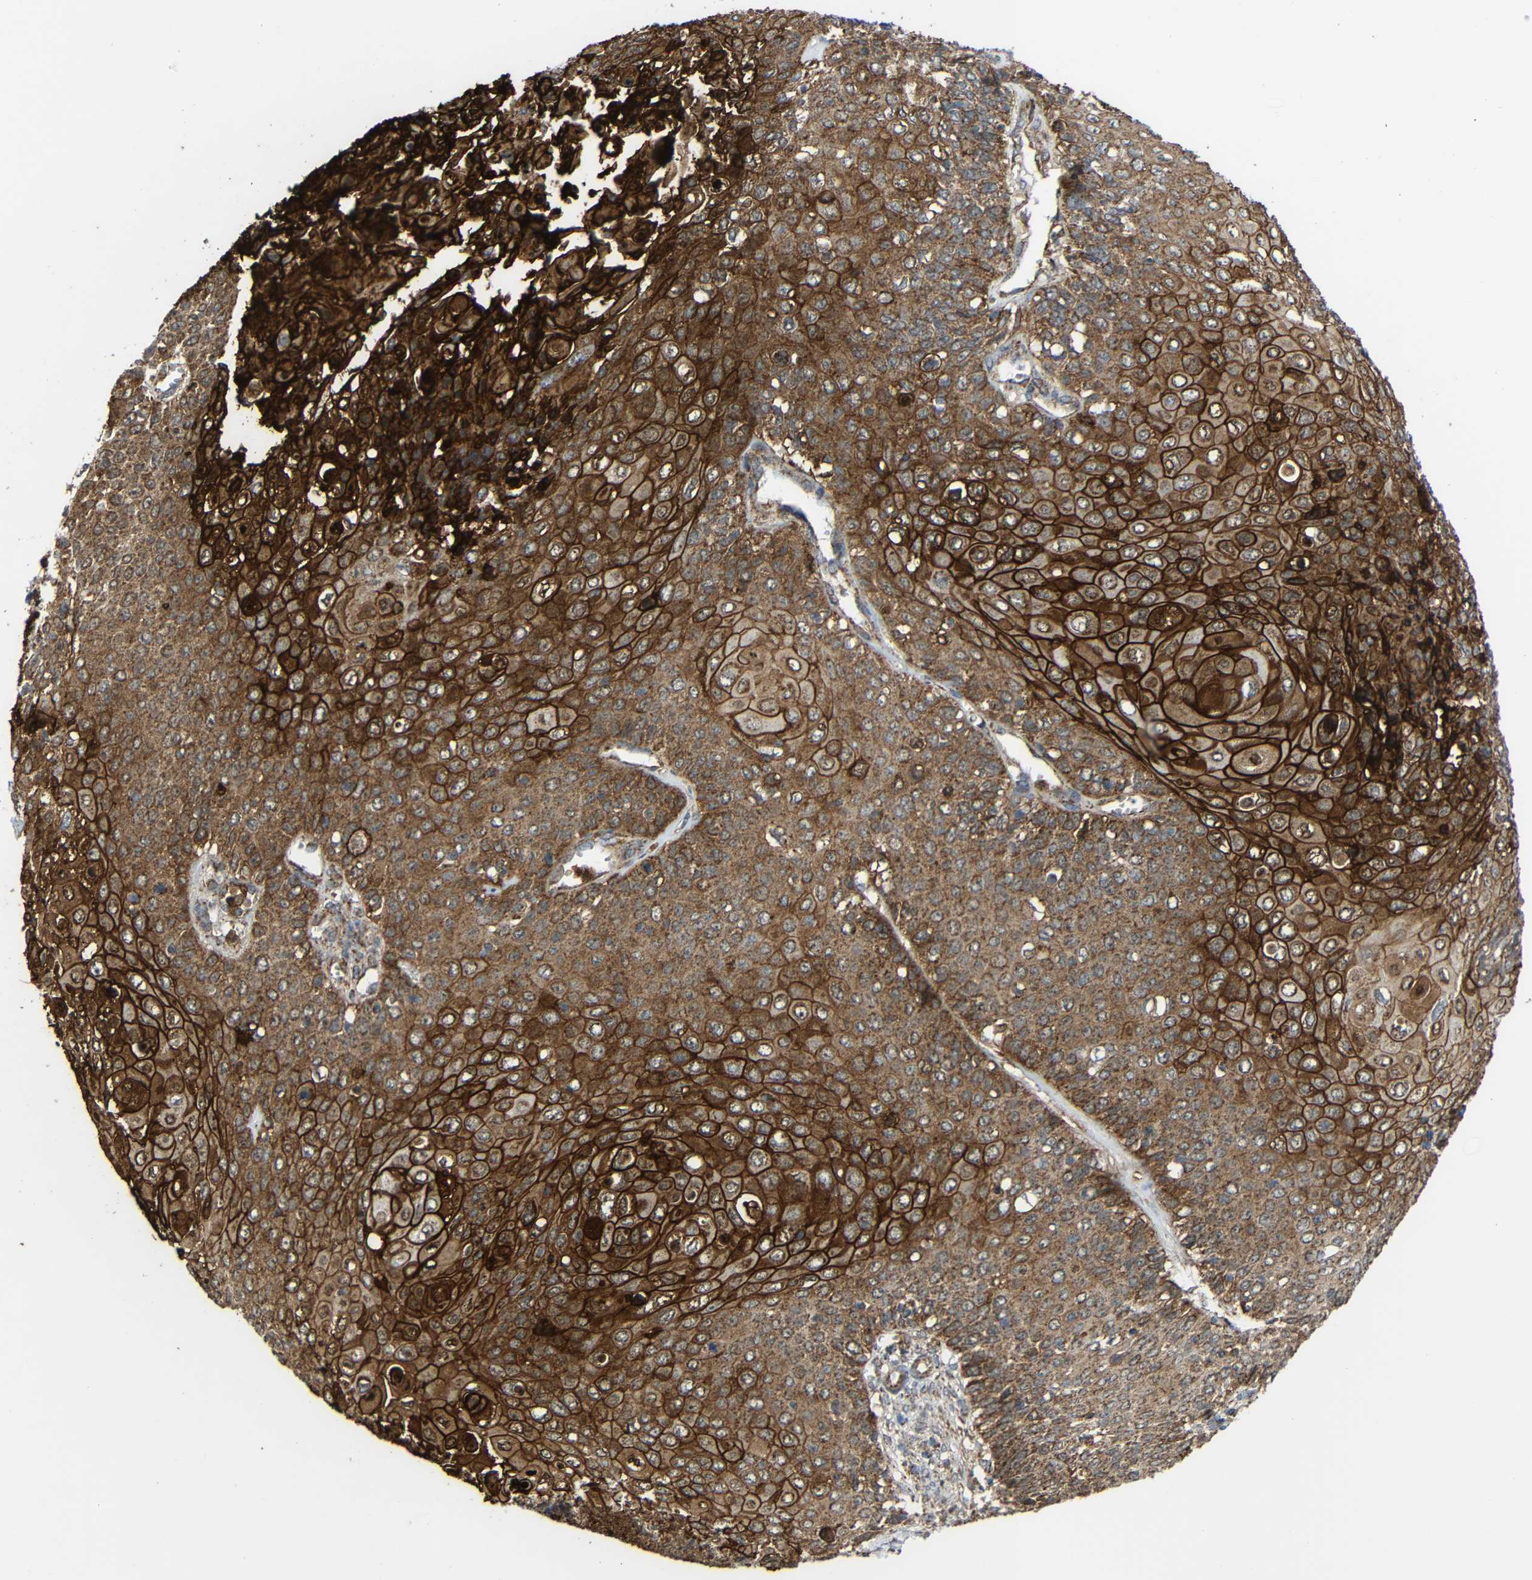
{"staining": {"intensity": "moderate", "quantity": ">75%", "location": "cytoplasmic/membranous"}, "tissue": "cervical cancer", "cell_type": "Tumor cells", "image_type": "cancer", "snomed": [{"axis": "morphology", "description": "Squamous cell carcinoma, NOS"}, {"axis": "topography", "description": "Cervix"}], "caption": "An IHC photomicrograph of tumor tissue is shown. Protein staining in brown highlights moderate cytoplasmic/membranous positivity in cervical squamous cell carcinoma within tumor cells. (Brightfield microscopy of DAB IHC at high magnification).", "gene": "C1GALT1", "patient": {"sex": "female", "age": 39}}